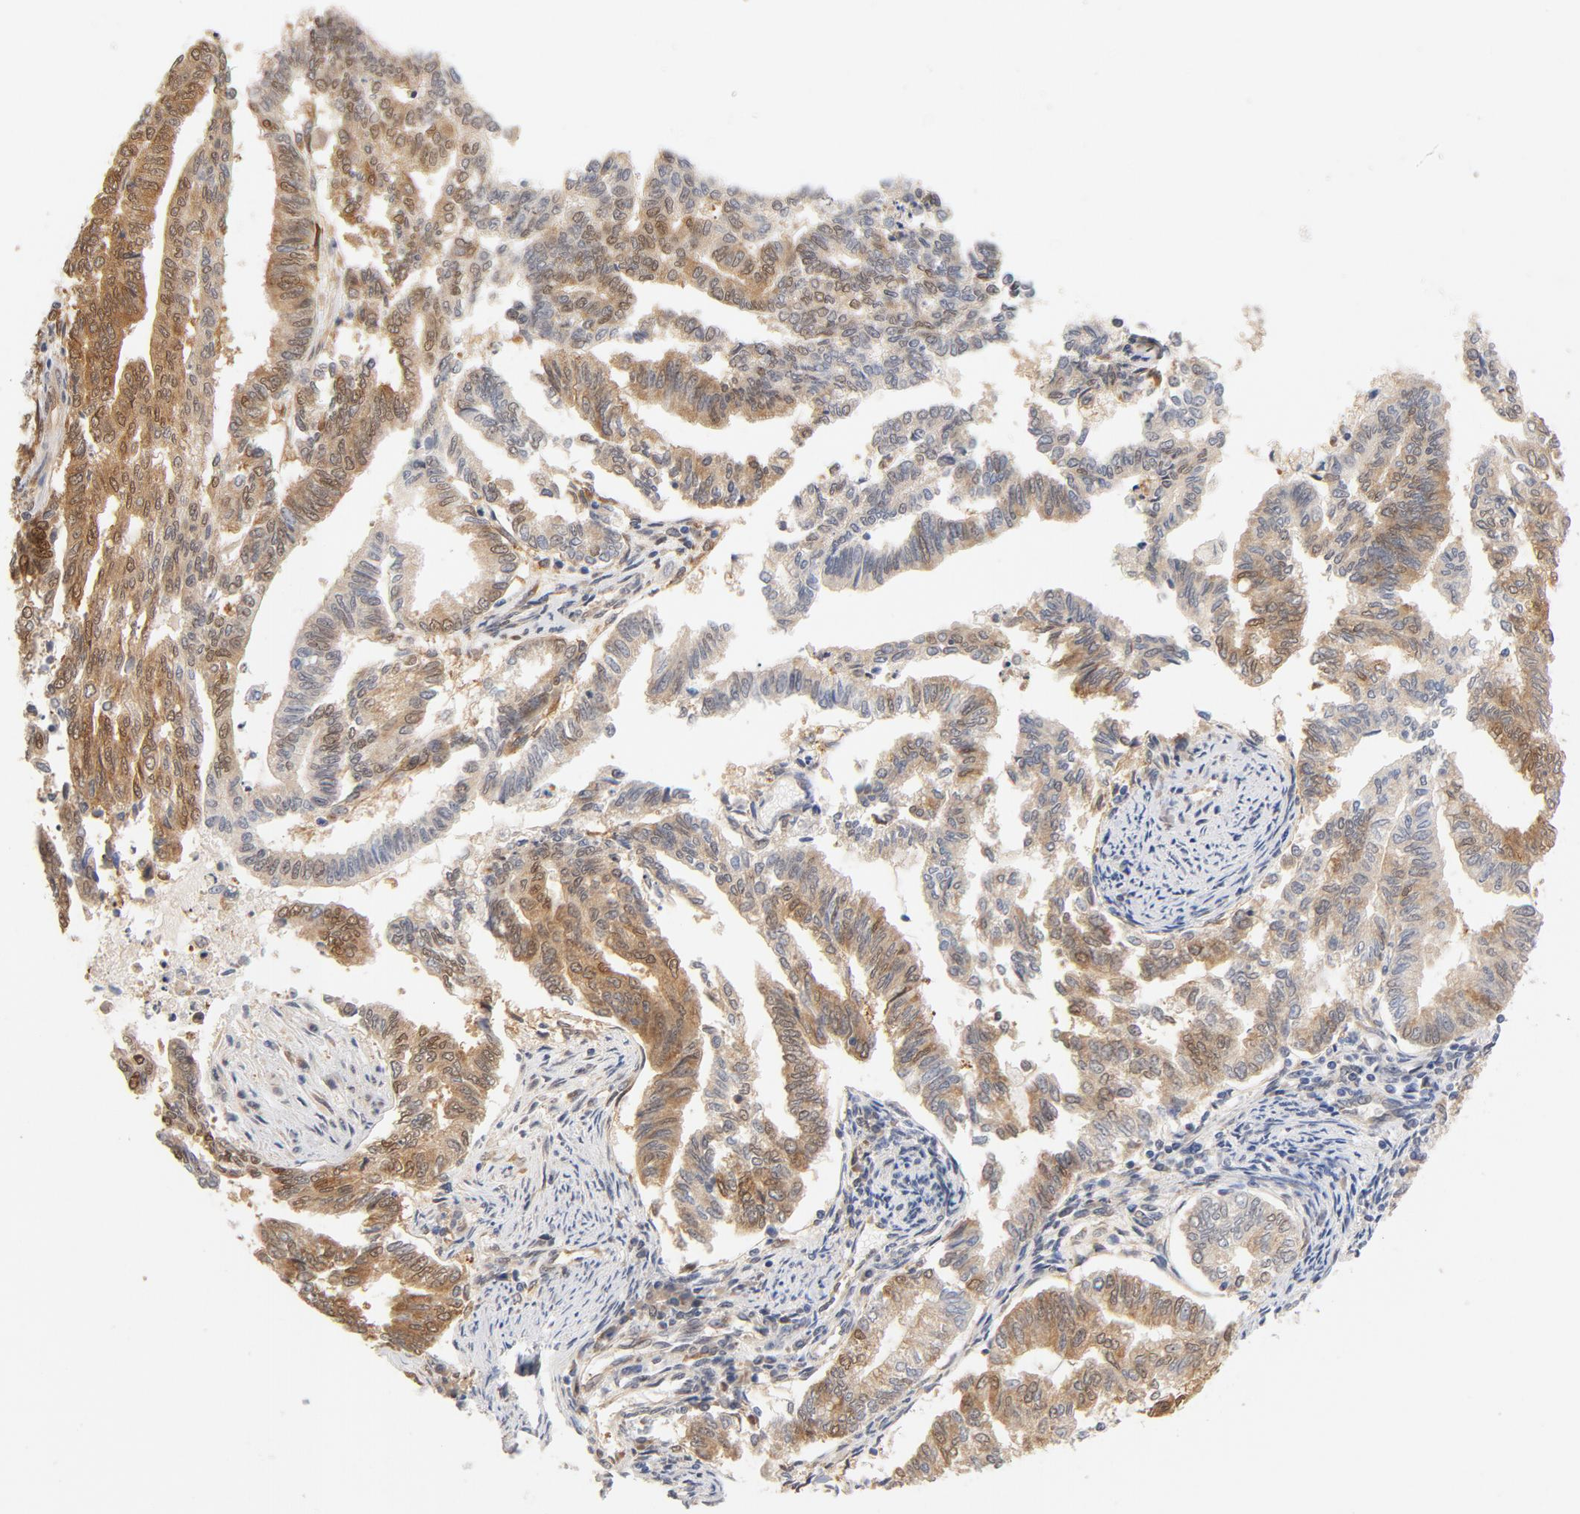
{"staining": {"intensity": "moderate", "quantity": ">75%", "location": "cytoplasmic/membranous,nuclear"}, "tissue": "endometrial cancer", "cell_type": "Tumor cells", "image_type": "cancer", "snomed": [{"axis": "morphology", "description": "Adenocarcinoma, NOS"}, {"axis": "topography", "description": "Endometrium"}], "caption": "Immunohistochemical staining of human endometrial cancer (adenocarcinoma) exhibits medium levels of moderate cytoplasmic/membranous and nuclear protein staining in approximately >75% of tumor cells. Using DAB (3,3'-diaminobenzidine) (brown) and hematoxylin (blue) stains, captured at high magnification using brightfield microscopy.", "gene": "EIF4E", "patient": {"sex": "female", "age": 79}}